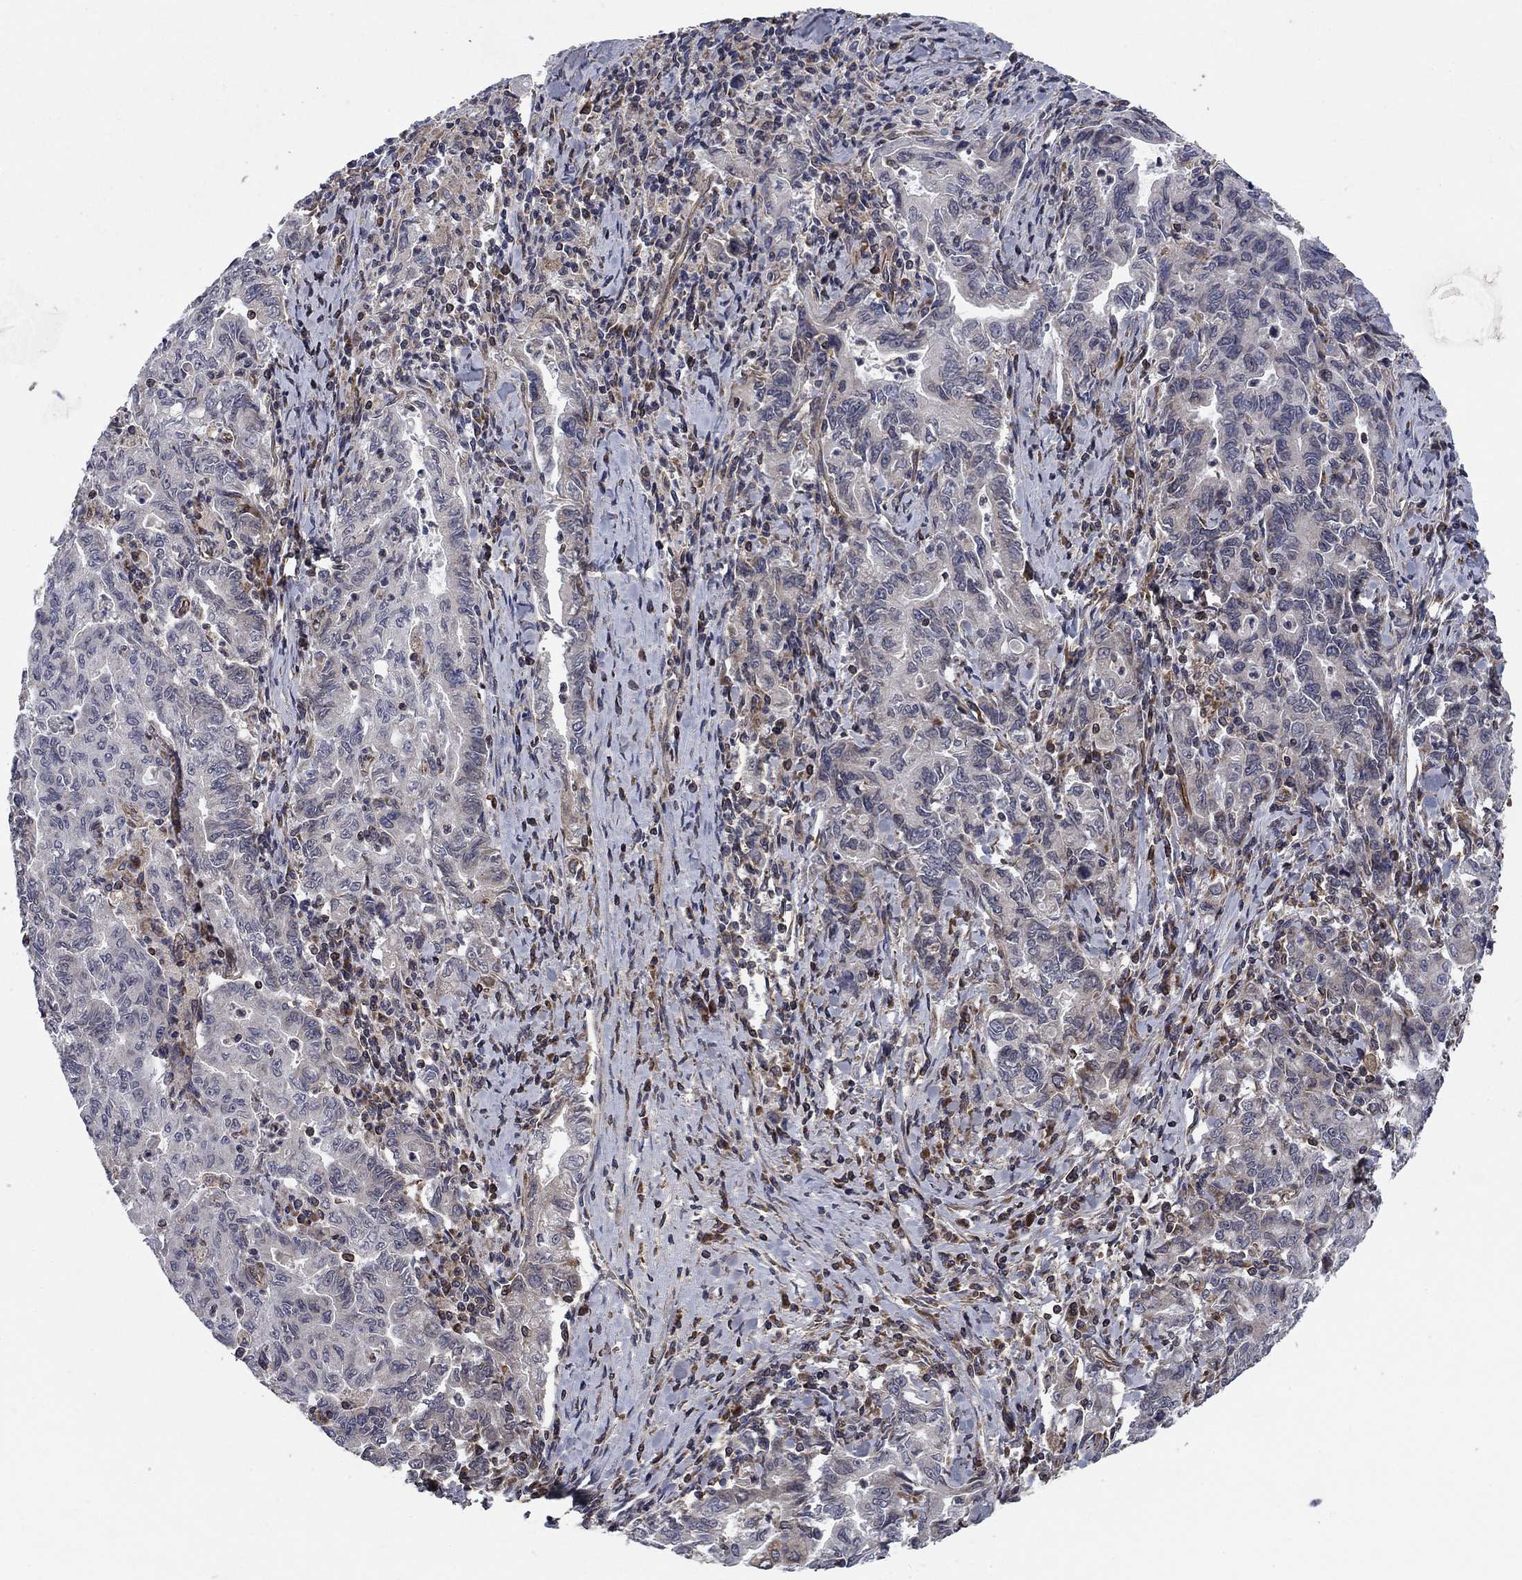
{"staining": {"intensity": "negative", "quantity": "none", "location": "none"}, "tissue": "stomach cancer", "cell_type": "Tumor cells", "image_type": "cancer", "snomed": [{"axis": "morphology", "description": "Adenocarcinoma, NOS"}, {"axis": "topography", "description": "Stomach, upper"}], "caption": "High magnification brightfield microscopy of stomach cancer (adenocarcinoma) stained with DAB (3,3'-diaminobenzidine) (brown) and counterstained with hematoxylin (blue): tumor cells show no significant positivity. The staining was performed using DAB to visualize the protein expression in brown, while the nuclei were stained in blue with hematoxylin (Magnification: 20x).", "gene": "NDUFC1", "patient": {"sex": "female", "age": 79}}